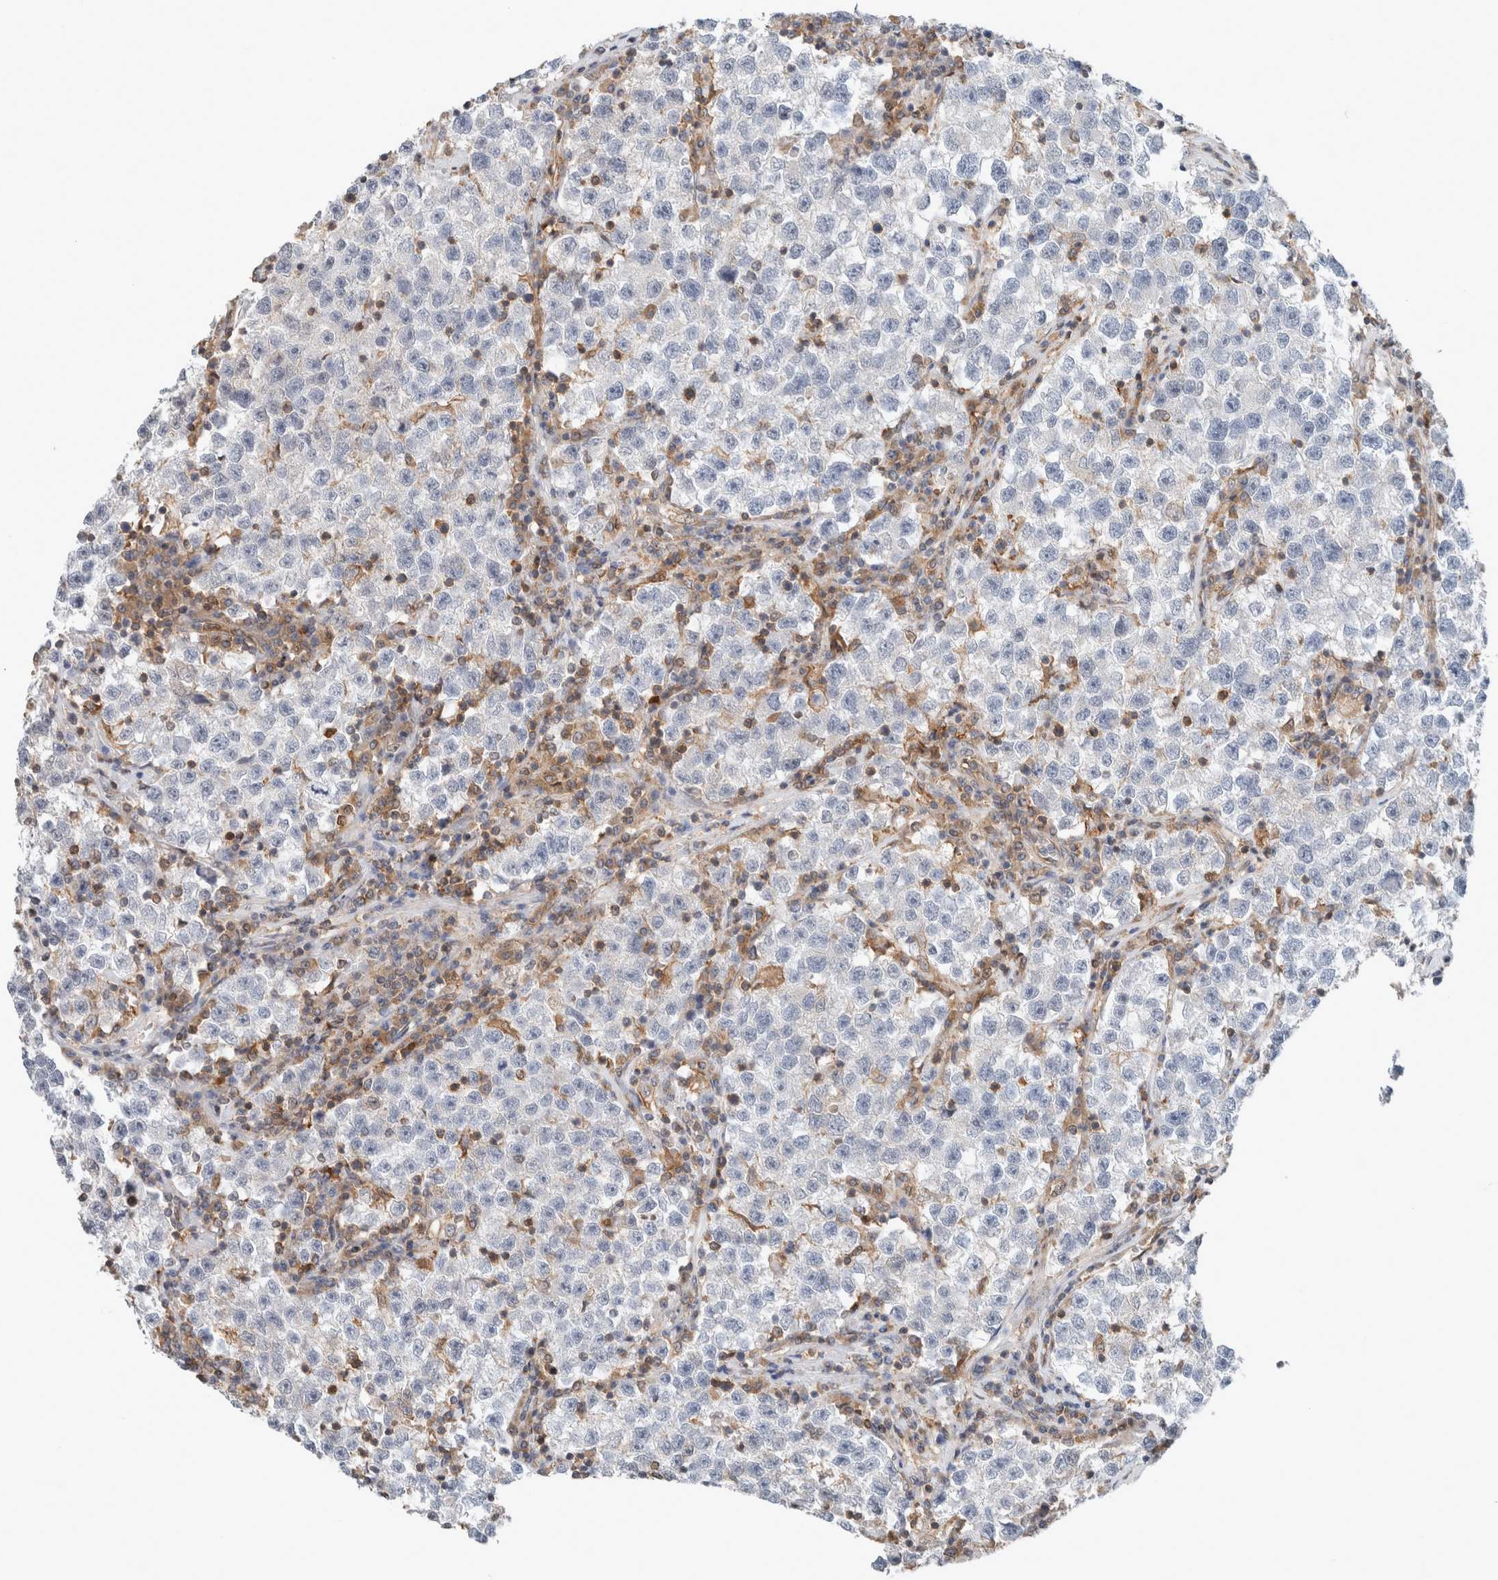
{"staining": {"intensity": "negative", "quantity": "none", "location": "none"}, "tissue": "testis cancer", "cell_type": "Tumor cells", "image_type": "cancer", "snomed": [{"axis": "morphology", "description": "Seminoma, NOS"}, {"axis": "topography", "description": "Testis"}], "caption": "Tumor cells are negative for brown protein staining in testis seminoma. Brightfield microscopy of IHC stained with DAB (brown) and hematoxylin (blue), captured at high magnification.", "gene": "XPNPEP1", "patient": {"sex": "male", "age": 22}}